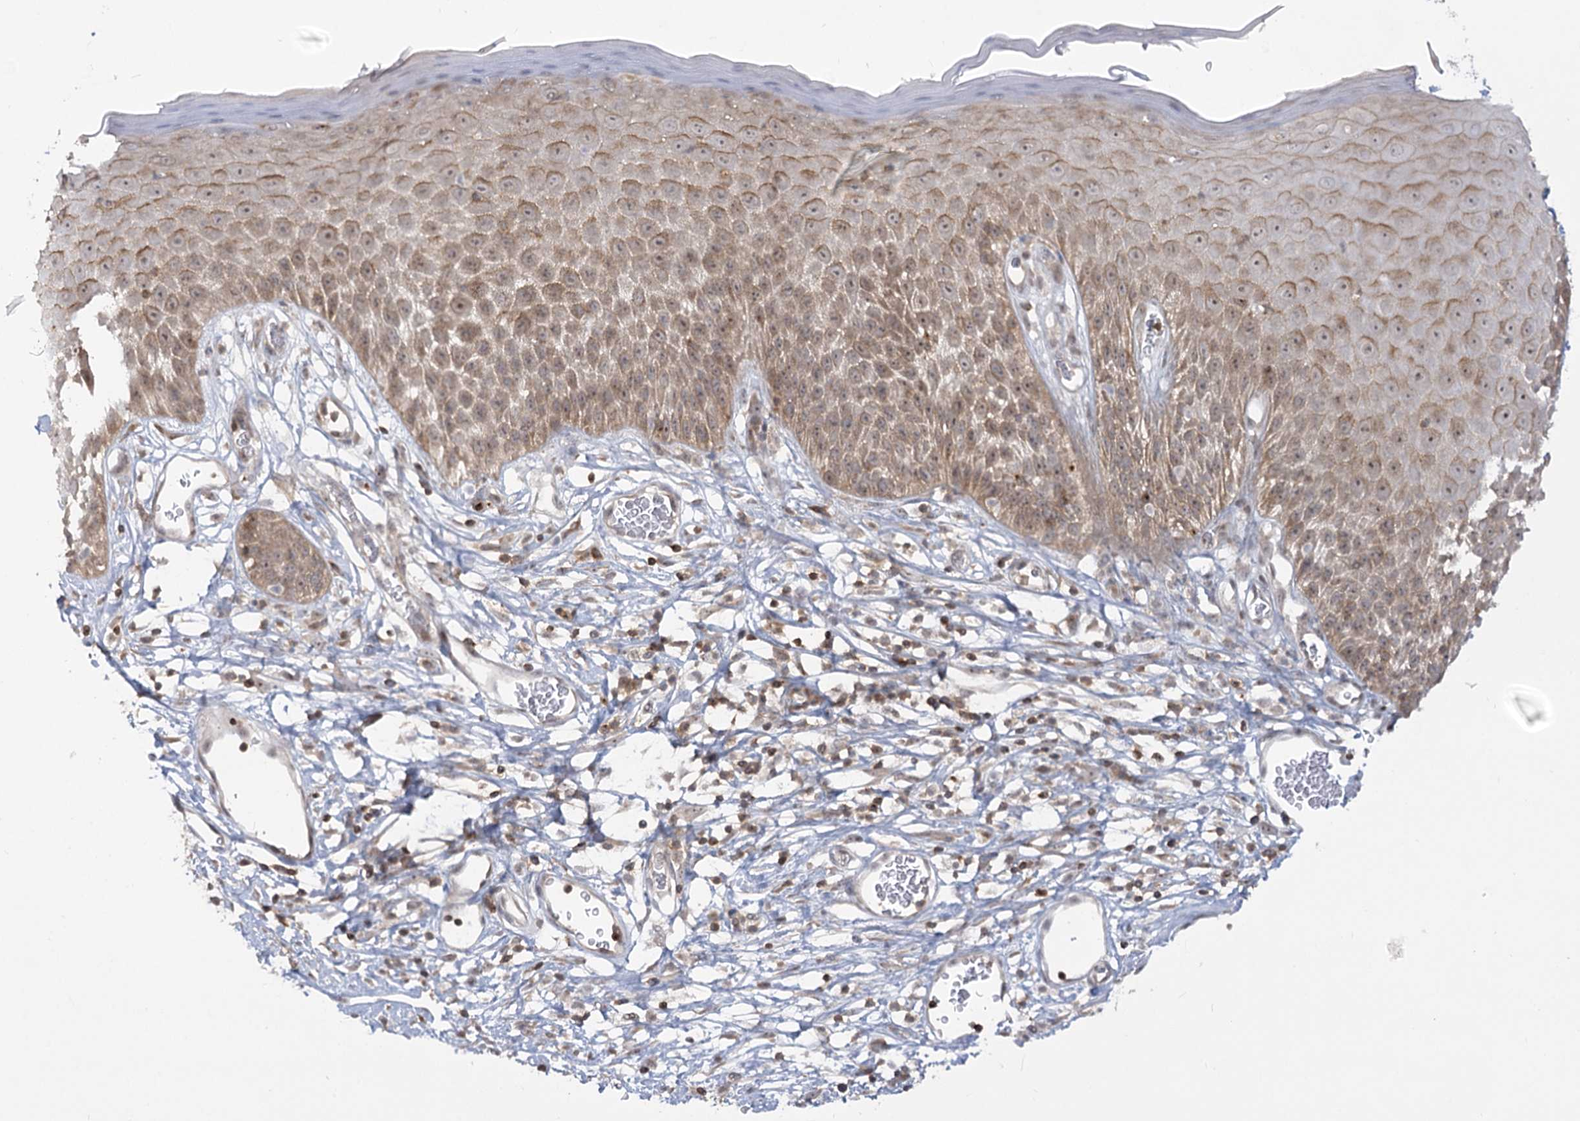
{"staining": {"intensity": "moderate", "quantity": ">75%", "location": "cytoplasmic/membranous,nuclear"}, "tissue": "skin", "cell_type": "Epidermal cells", "image_type": "normal", "snomed": [{"axis": "morphology", "description": "Normal tissue, NOS"}, {"axis": "topography", "description": "Vulva"}], "caption": "Moderate cytoplasmic/membranous,nuclear positivity is present in about >75% of epidermal cells in normal skin. (DAB IHC with brightfield microscopy, high magnification).", "gene": "SYTL1", "patient": {"sex": "female", "age": 68}}